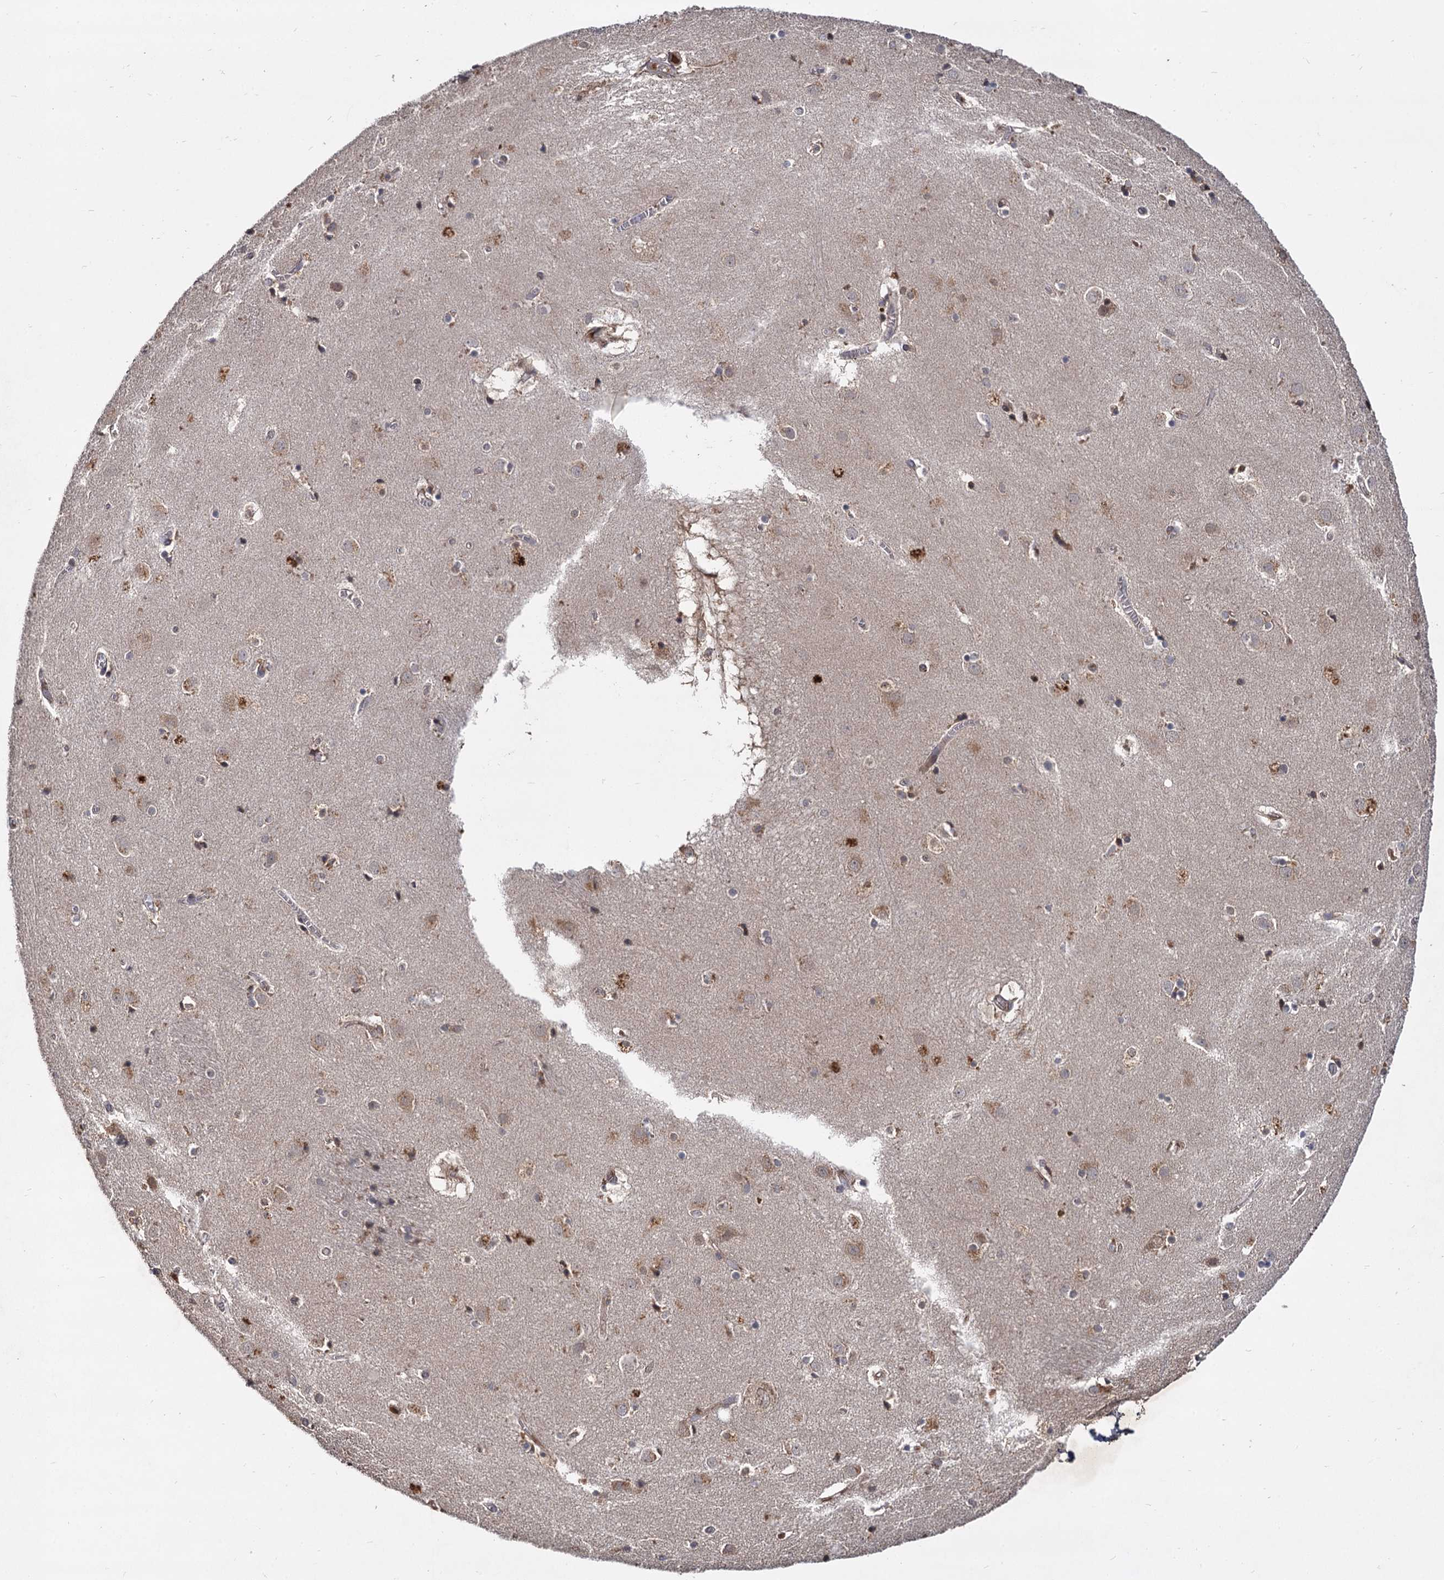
{"staining": {"intensity": "weak", "quantity": "<25%", "location": "cytoplasmic/membranous"}, "tissue": "caudate", "cell_type": "Glial cells", "image_type": "normal", "snomed": [{"axis": "morphology", "description": "Normal tissue, NOS"}, {"axis": "topography", "description": "Lateral ventricle wall"}], "caption": "Immunohistochemistry image of unremarkable caudate: caudate stained with DAB shows no significant protein positivity in glial cells.", "gene": "INPPL1", "patient": {"sex": "male", "age": 70}}